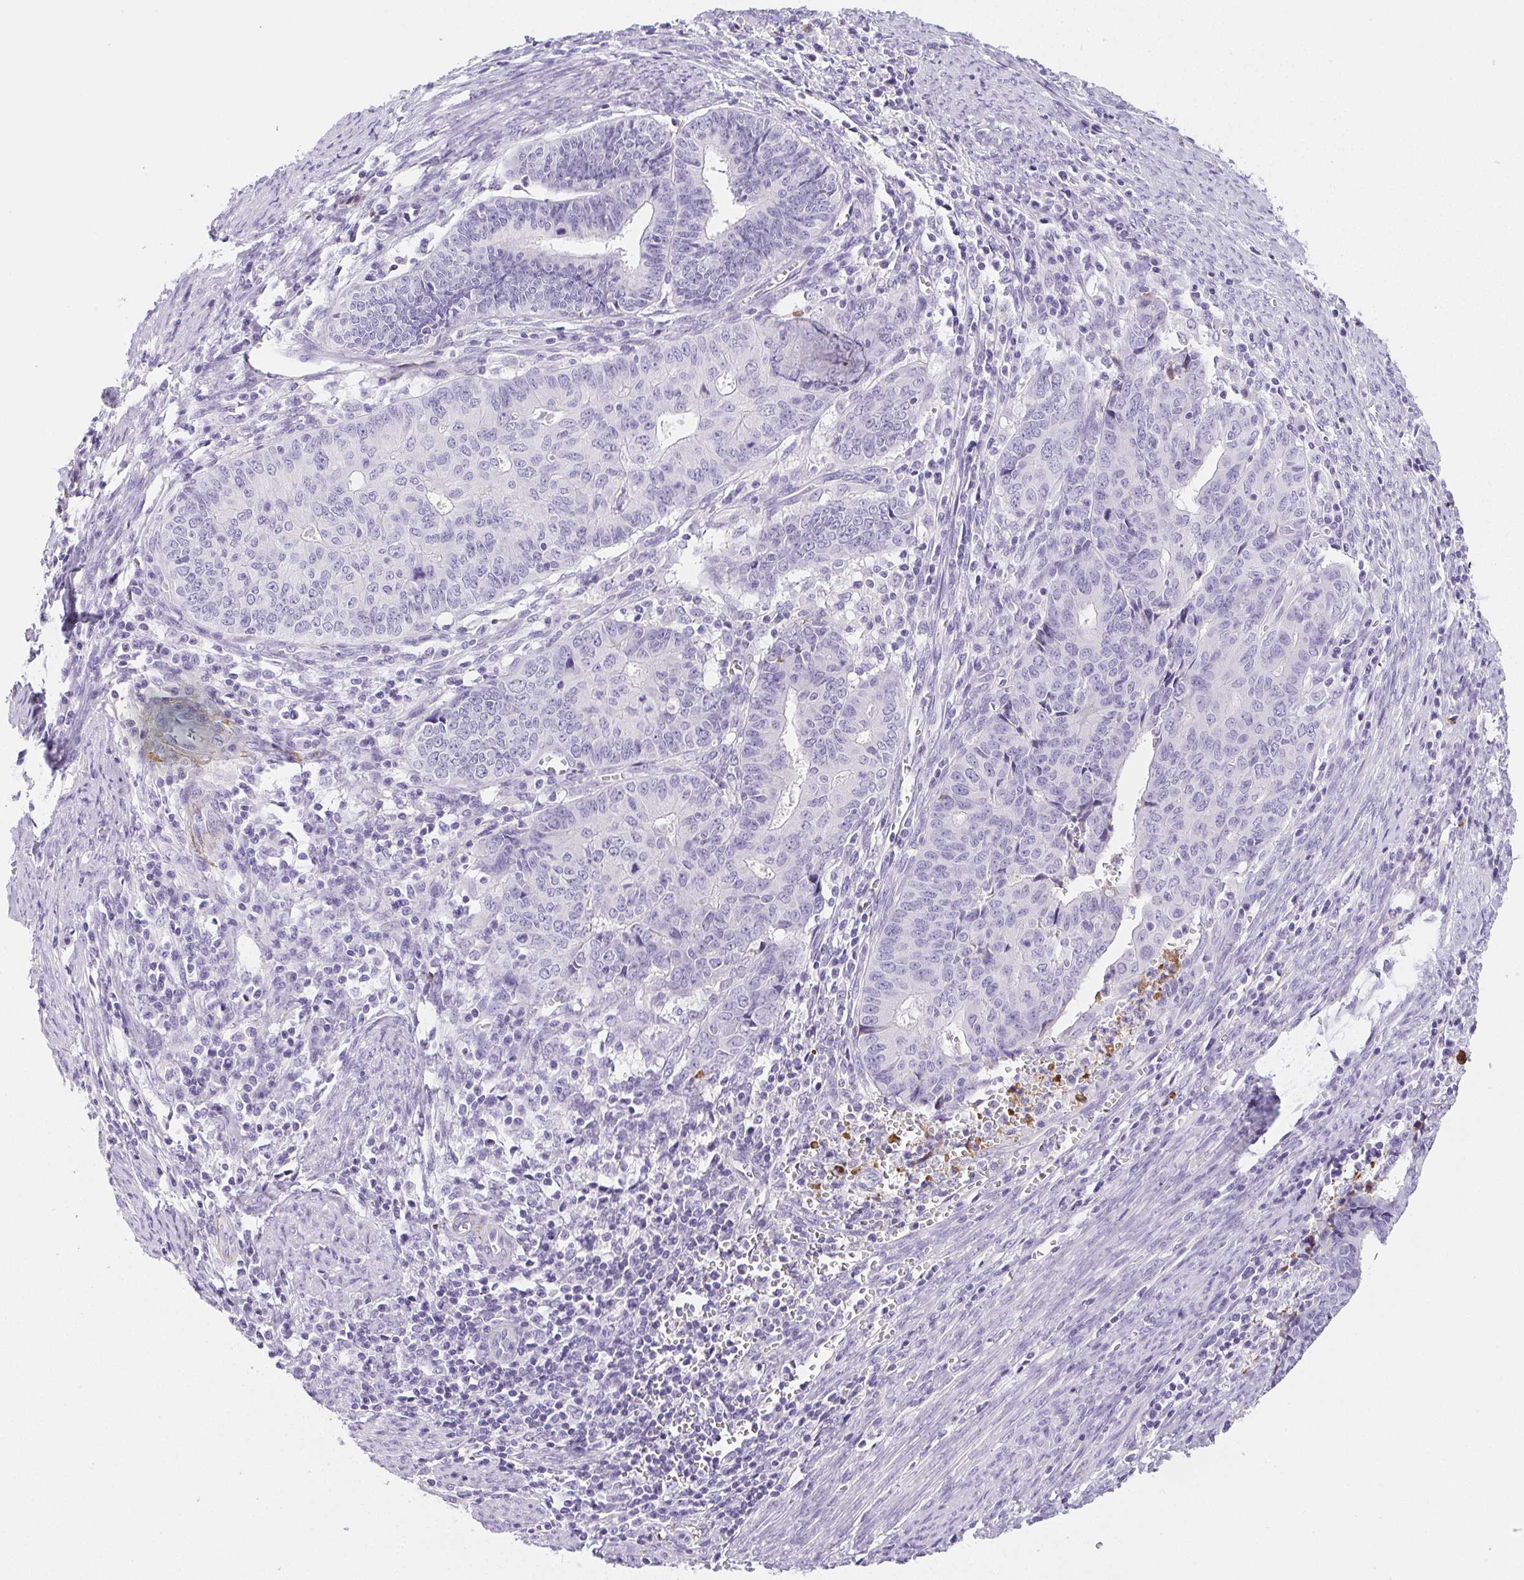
{"staining": {"intensity": "negative", "quantity": "none", "location": "none"}, "tissue": "endometrial cancer", "cell_type": "Tumor cells", "image_type": "cancer", "snomed": [{"axis": "morphology", "description": "Adenocarcinoma, NOS"}, {"axis": "topography", "description": "Endometrium"}], "caption": "Human endometrial adenocarcinoma stained for a protein using immunohistochemistry exhibits no expression in tumor cells.", "gene": "VTN", "patient": {"sex": "female", "age": 65}}